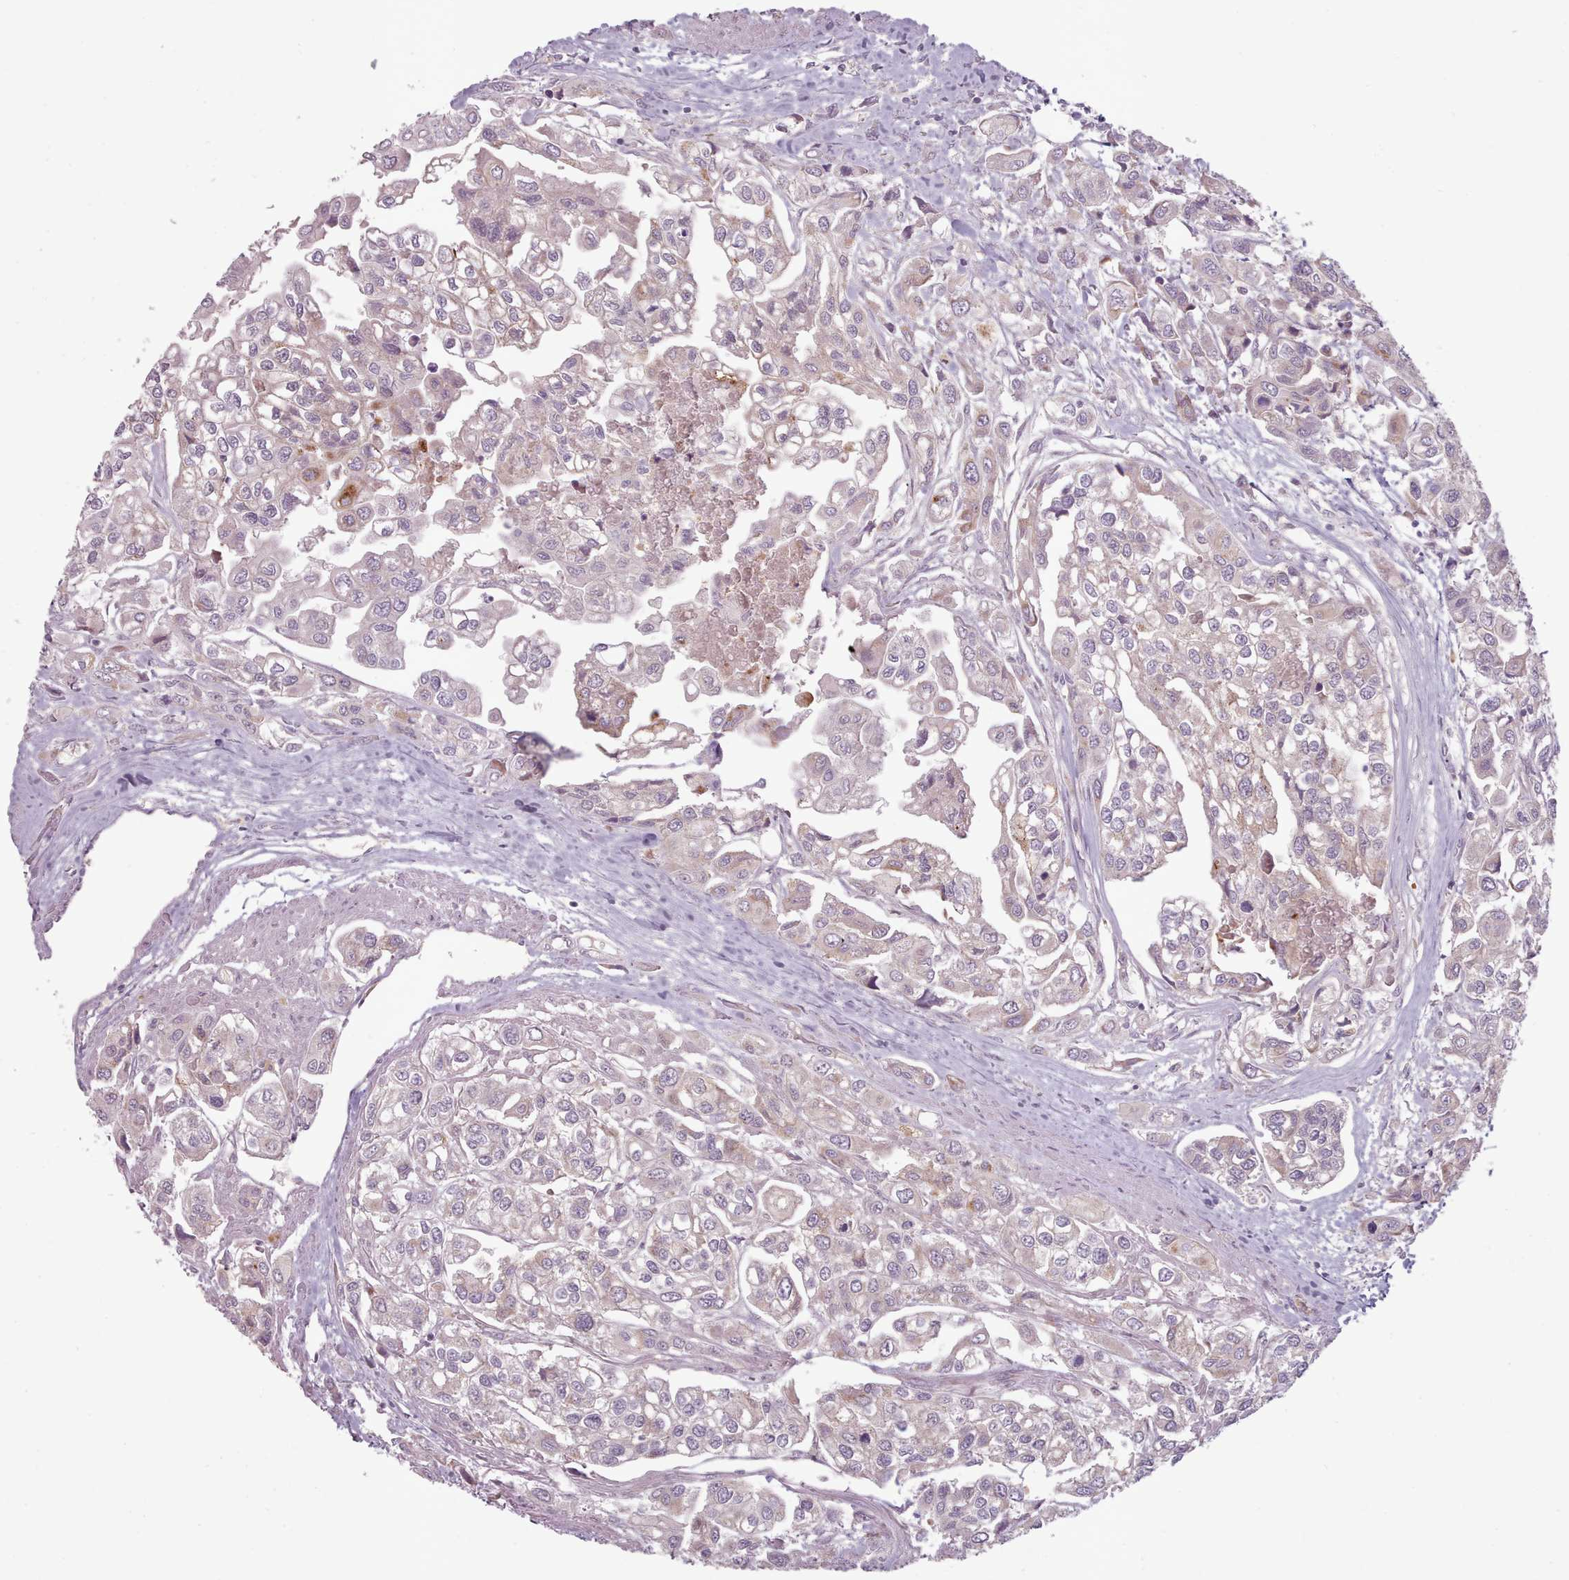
{"staining": {"intensity": "weak", "quantity": "25%-75%", "location": "cytoplasmic/membranous"}, "tissue": "urothelial cancer", "cell_type": "Tumor cells", "image_type": "cancer", "snomed": [{"axis": "morphology", "description": "Urothelial carcinoma, High grade"}, {"axis": "topography", "description": "Urinary bladder"}], "caption": "Immunohistochemistry (IHC) (DAB) staining of human urothelial carcinoma (high-grade) exhibits weak cytoplasmic/membranous protein expression in approximately 25%-75% of tumor cells.", "gene": "LAPTM5", "patient": {"sex": "male", "age": 67}}